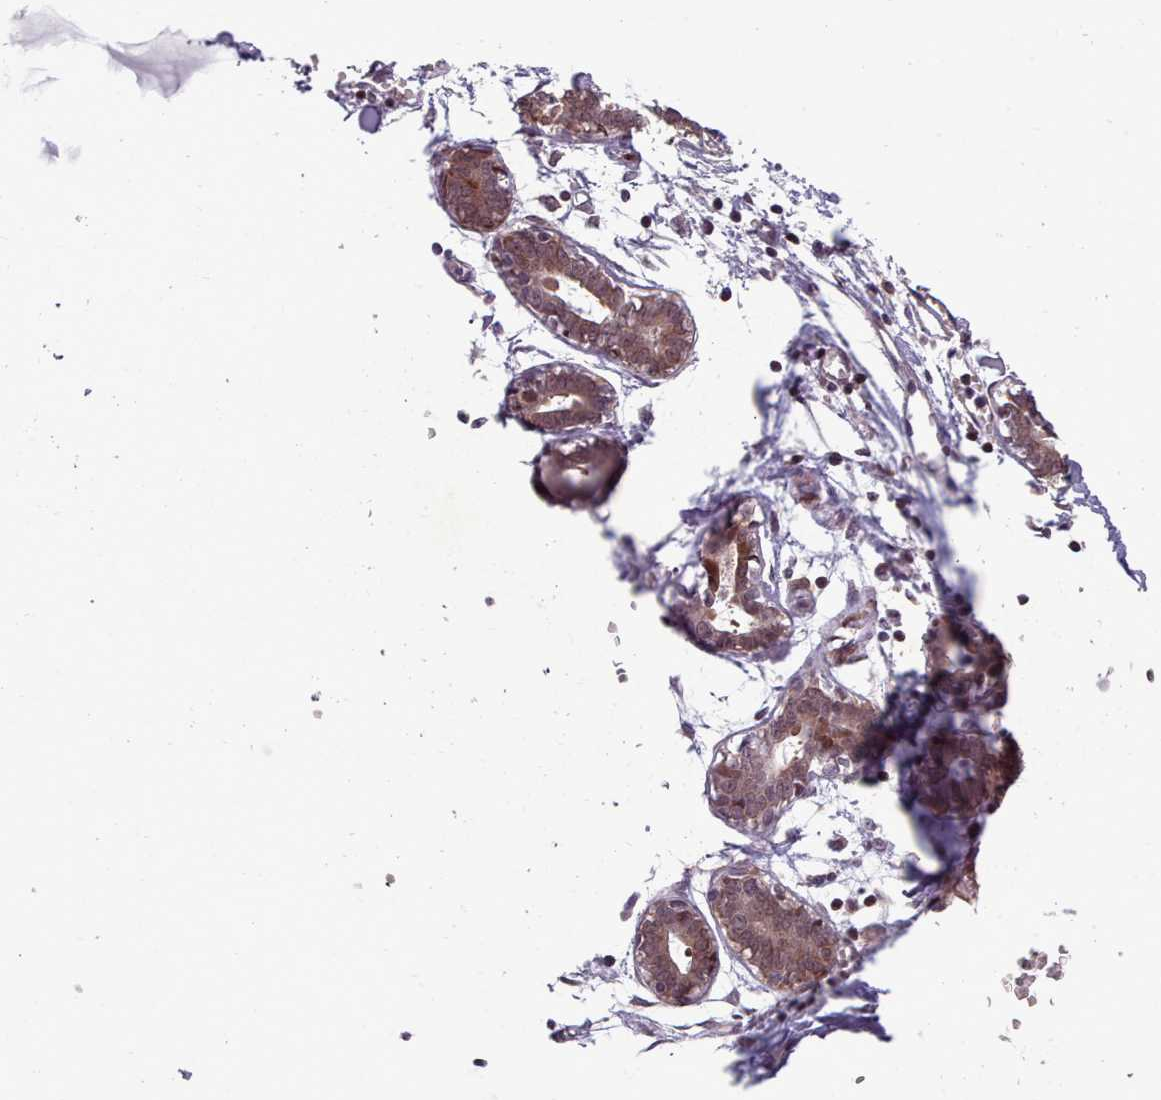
{"staining": {"intensity": "negative", "quantity": "none", "location": "none"}, "tissue": "breast", "cell_type": "Adipocytes", "image_type": "normal", "snomed": [{"axis": "morphology", "description": "Normal tissue, NOS"}, {"axis": "topography", "description": "Breast"}], "caption": "Adipocytes are negative for protein expression in normal human breast. (DAB immunohistochemistry (IHC) with hematoxylin counter stain).", "gene": "ENSA", "patient": {"sex": "female", "age": 27}}